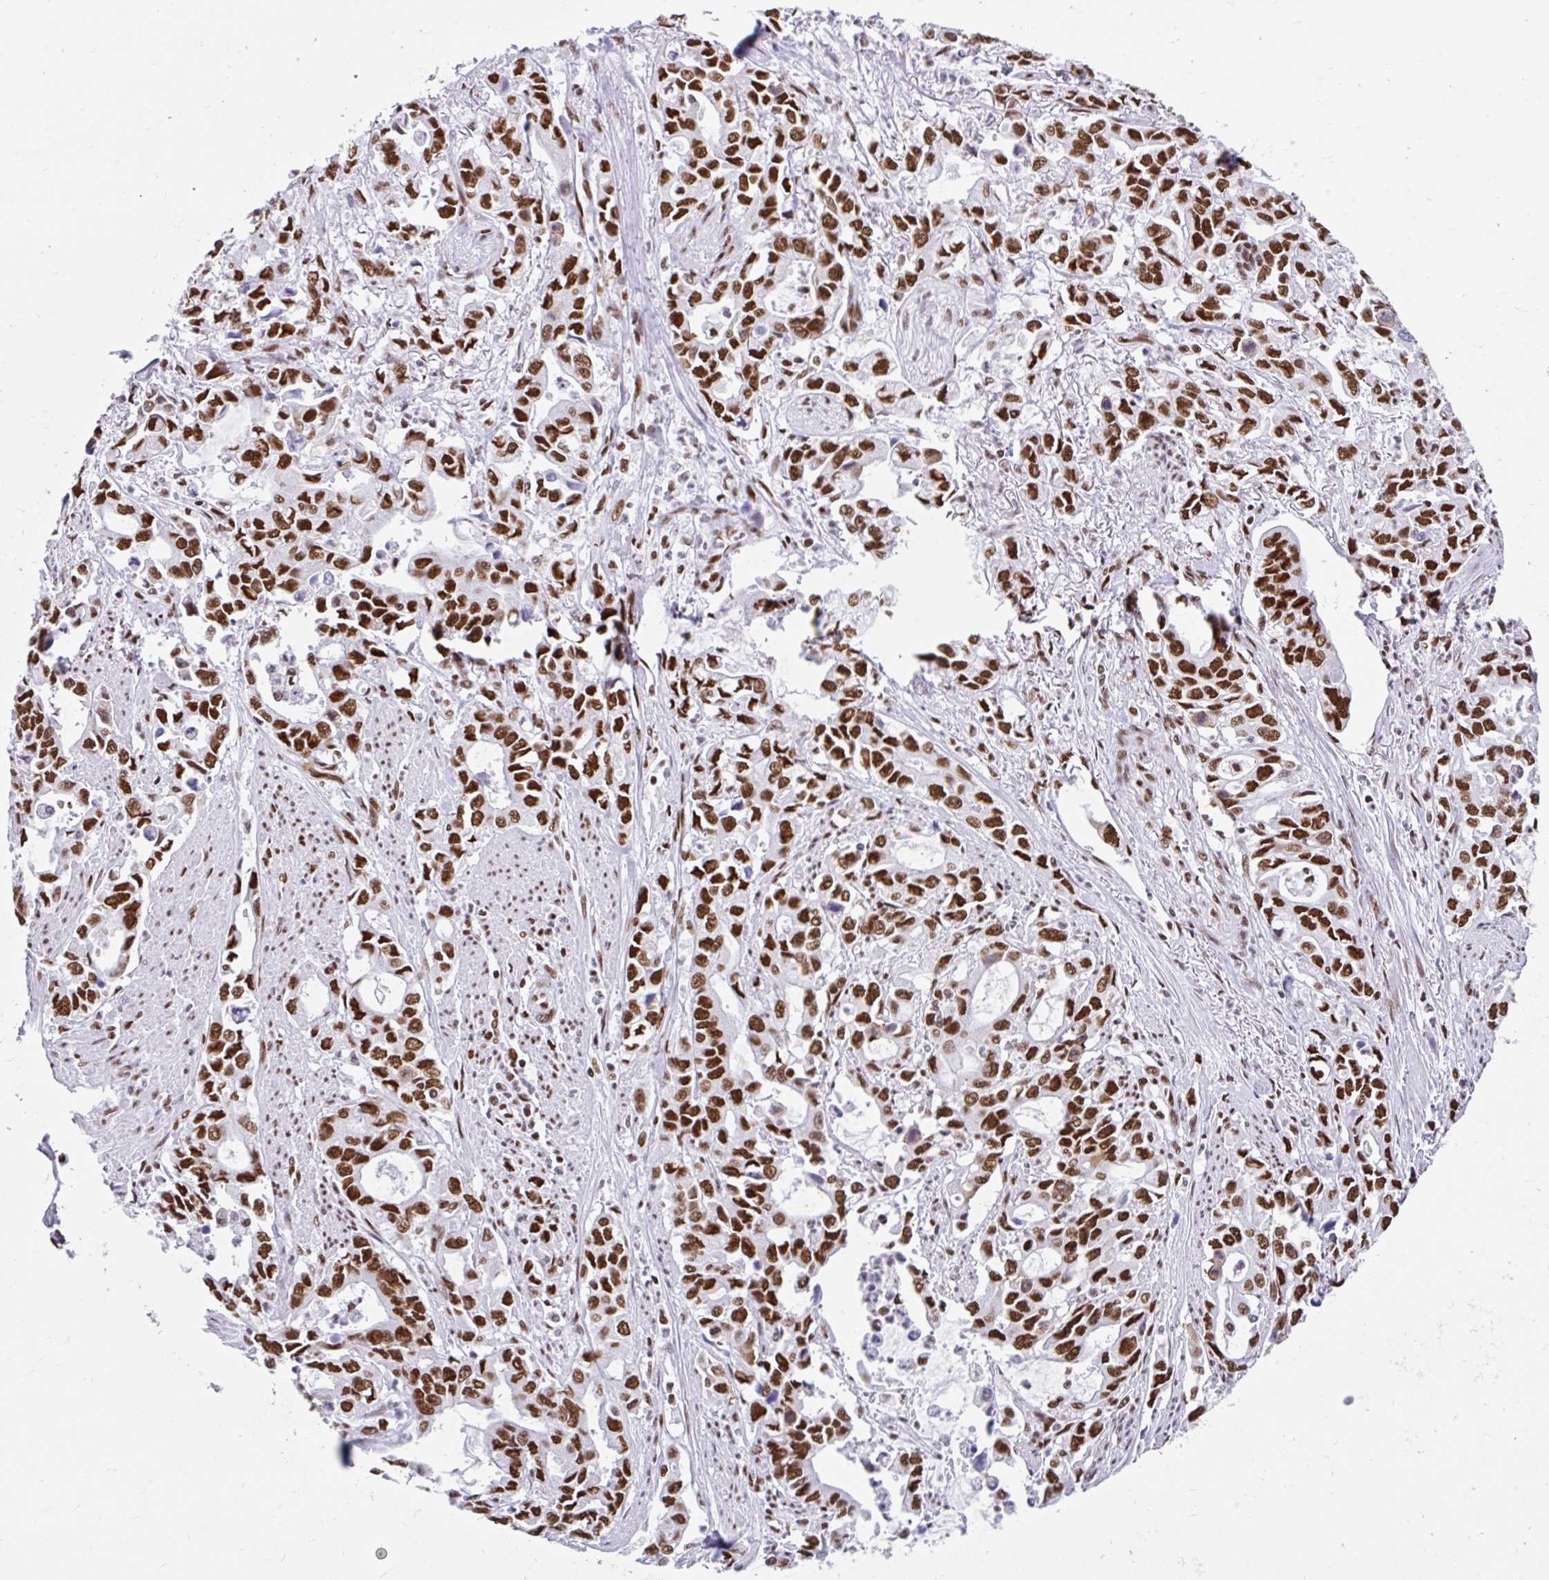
{"staining": {"intensity": "strong", "quantity": ">75%", "location": "nuclear"}, "tissue": "stomach cancer", "cell_type": "Tumor cells", "image_type": "cancer", "snomed": [{"axis": "morphology", "description": "Adenocarcinoma, NOS"}, {"axis": "topography", "description": "Stomach, upper"}], "caption": "Immunohistochemistry (IHC) of human stomach adenocarcinoma displays high levels of strong nuclear staining in approximately >75% of tumor cells.", "gene": "KHDRBS1", "patient": {"sex": "male", "age": 85}}